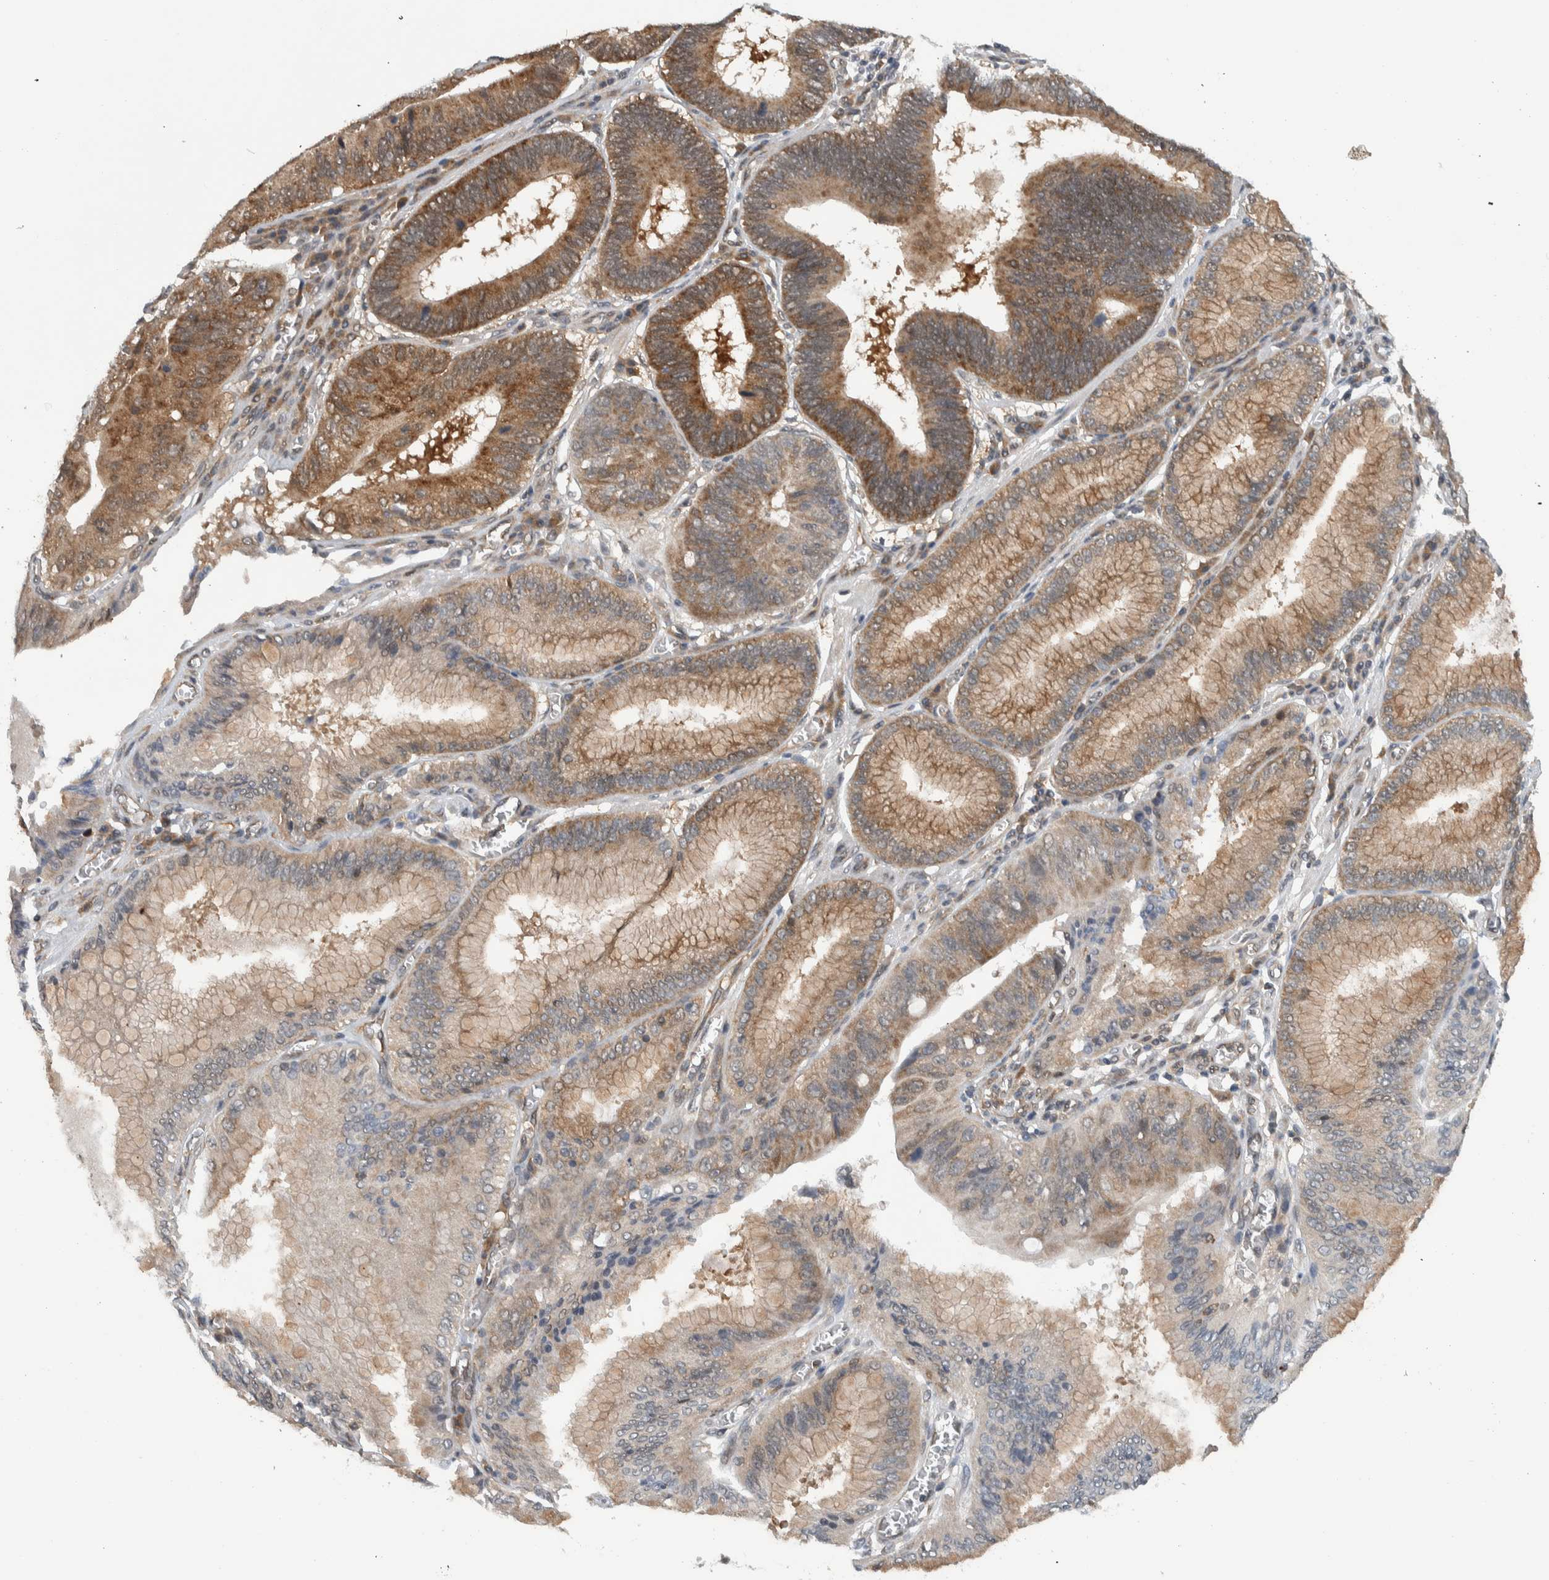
{"staining": {"intensity": "moderate", "quantity": ">75%", "location": "cytoplasmic/membranous"}, "tissue": "stomach cancer", "cell_type": "Tumor cells", "image_type": "cancer", "snomed": [{"axis": "morphology", "description": "Adenocarcinoma, NOS"}, {"axis": "topography", "description": "Stomach"}], "caption": "DAB immunohistochemical staining of human adenocarcinoma (stomach) shows moderate cytoplasmic/membranous protein positivity in approximately >75% of tumor cells.", "gene": "CCDC43", "patient": {"sex": "male", "age": 59}}